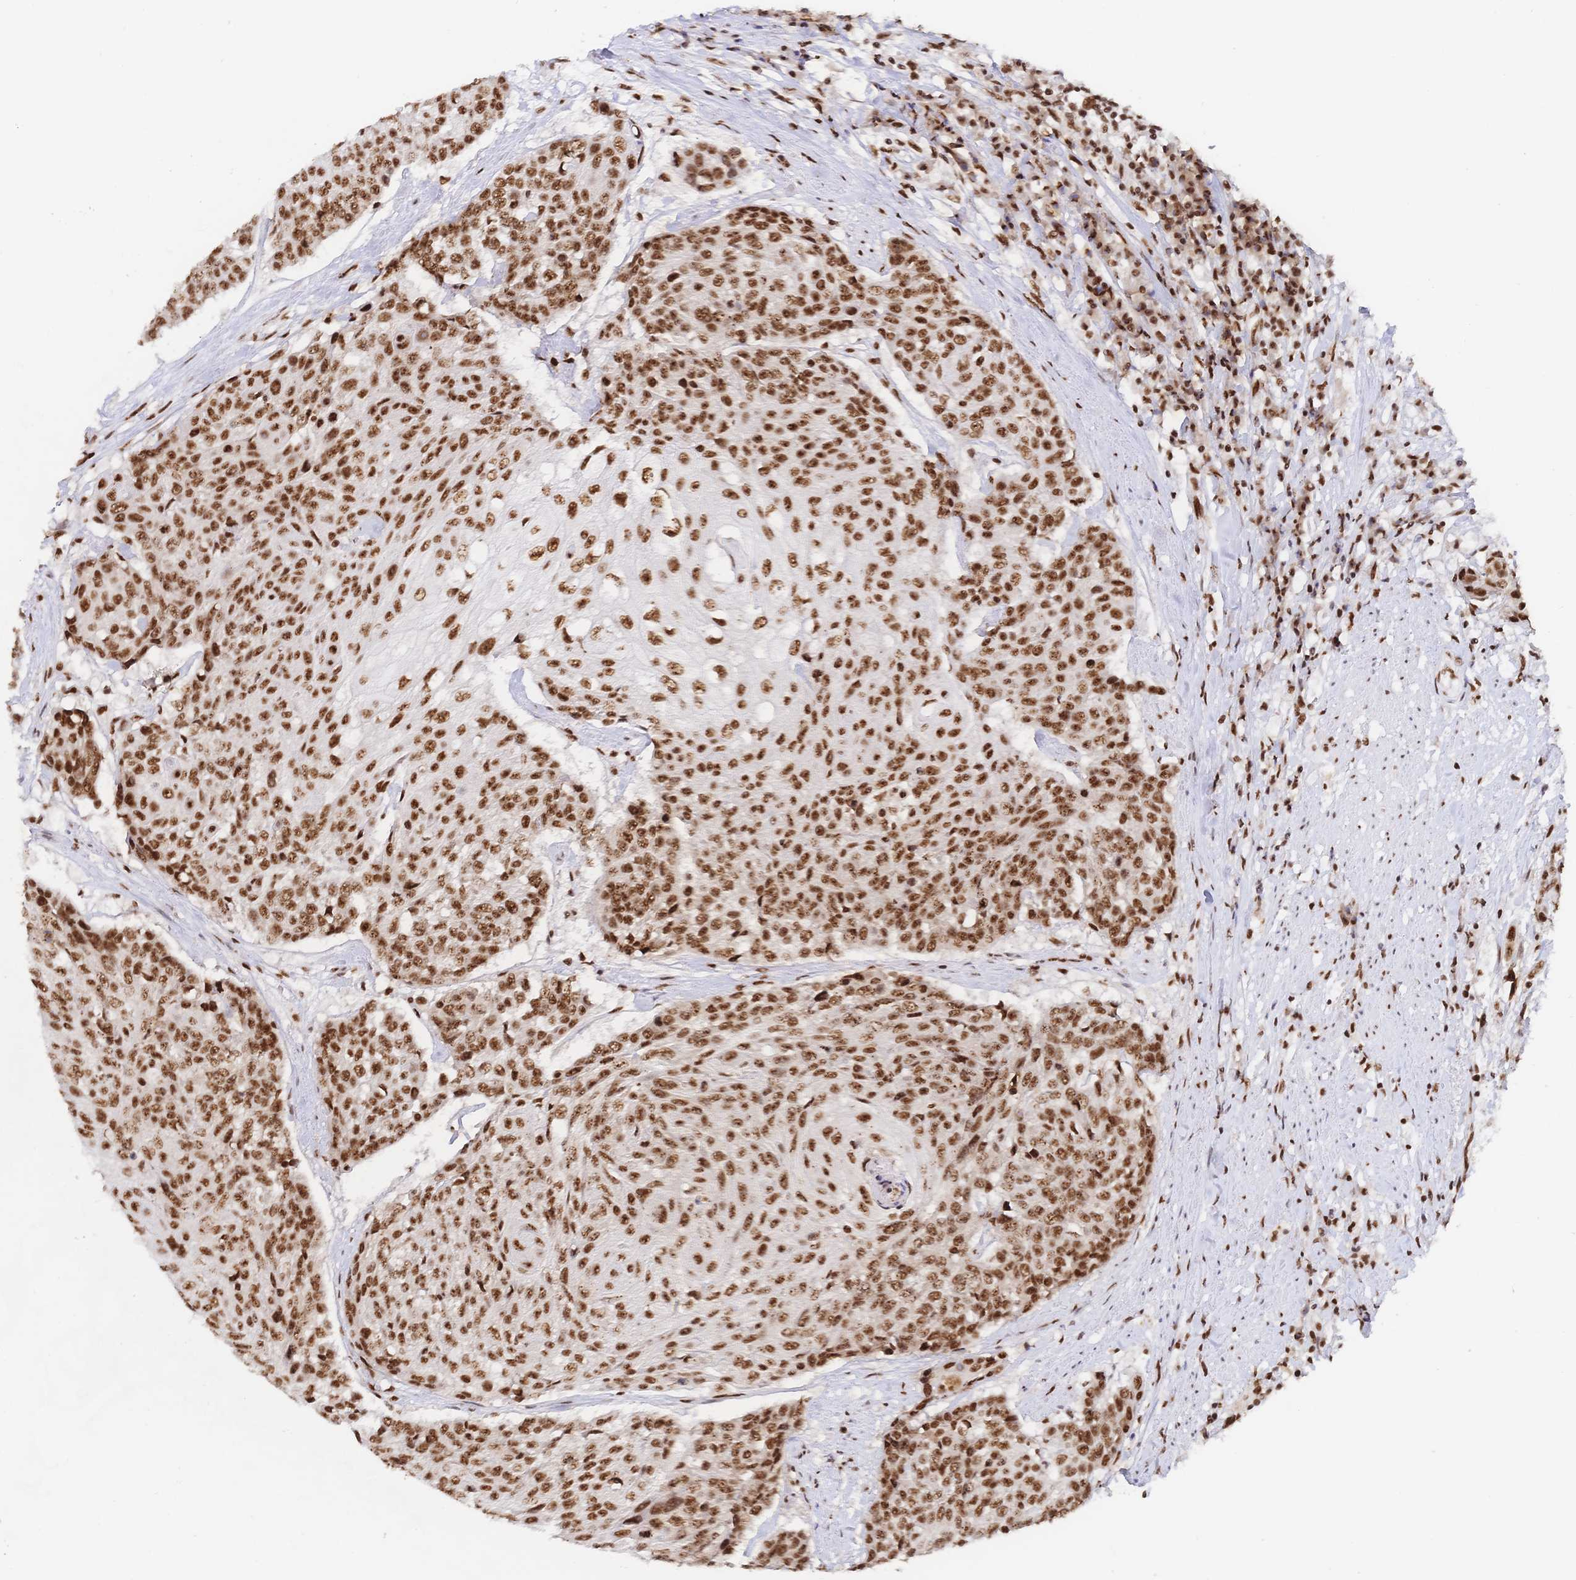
{"staining": {"intensity": "strong", "quantity": ">75%", "location": "nuclear"}, "tissue": "urothelial cancer", "cell_type": "Tumor cells", "image_type": "cancer", "snomed": [{"axis": "morphology", "description": "Urothelial carcinoma, High grade"}, {"axis": "topography", "description": "Urinary bladder"}], "caption": "Strong nuclear positivity is seen in approximately >75% of tumor cells in urothelial cancer. The staining is performed using DAB brown chromogen to label protein expression. The nuclei are counter-stained blue using hematoxylin.", "gene": "SRSF1", "patient": {"sex": "female", "age": 63}}